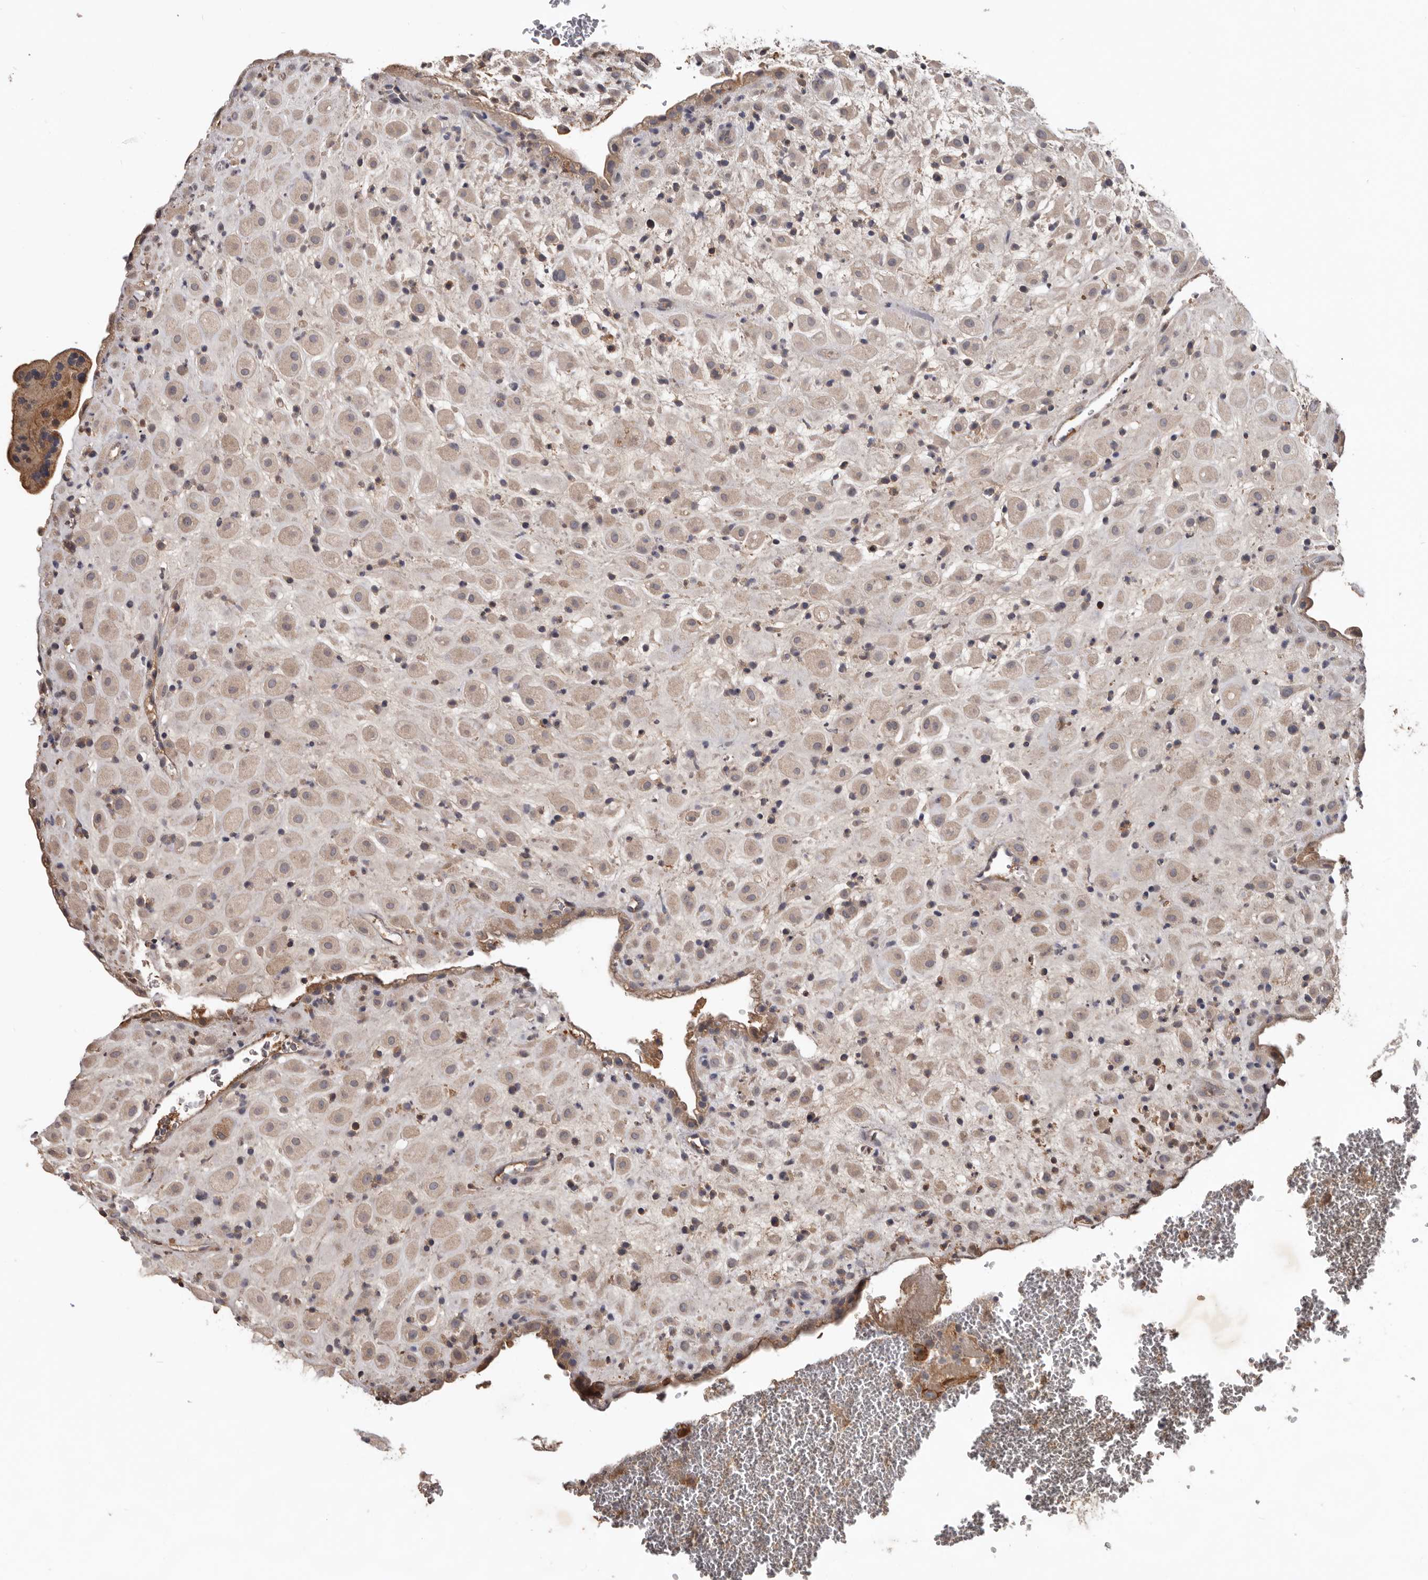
{"staining": {"intensity": "negative", "quantity": "none", "location": "none"}, "tissue": "placenta", "cell_type": "Decidual cells", "image_type": "normal", "snomed": [{"axis": "morphology", "description": "Normal tissue, NOS"}, {"axis": "topography", "description": "Placenta"}], "caption": "Immunohistochemistry micrograph of benign human placenta stained for a protein (brown), which shows no expression in decidual cells. (DAB (3,3'-diaminobenzidine) immunohistochemistry (IHC) with hematoxylin counter stain).", "gene": "NMUR1", "patient": {"sex": "female", "age": 35}}